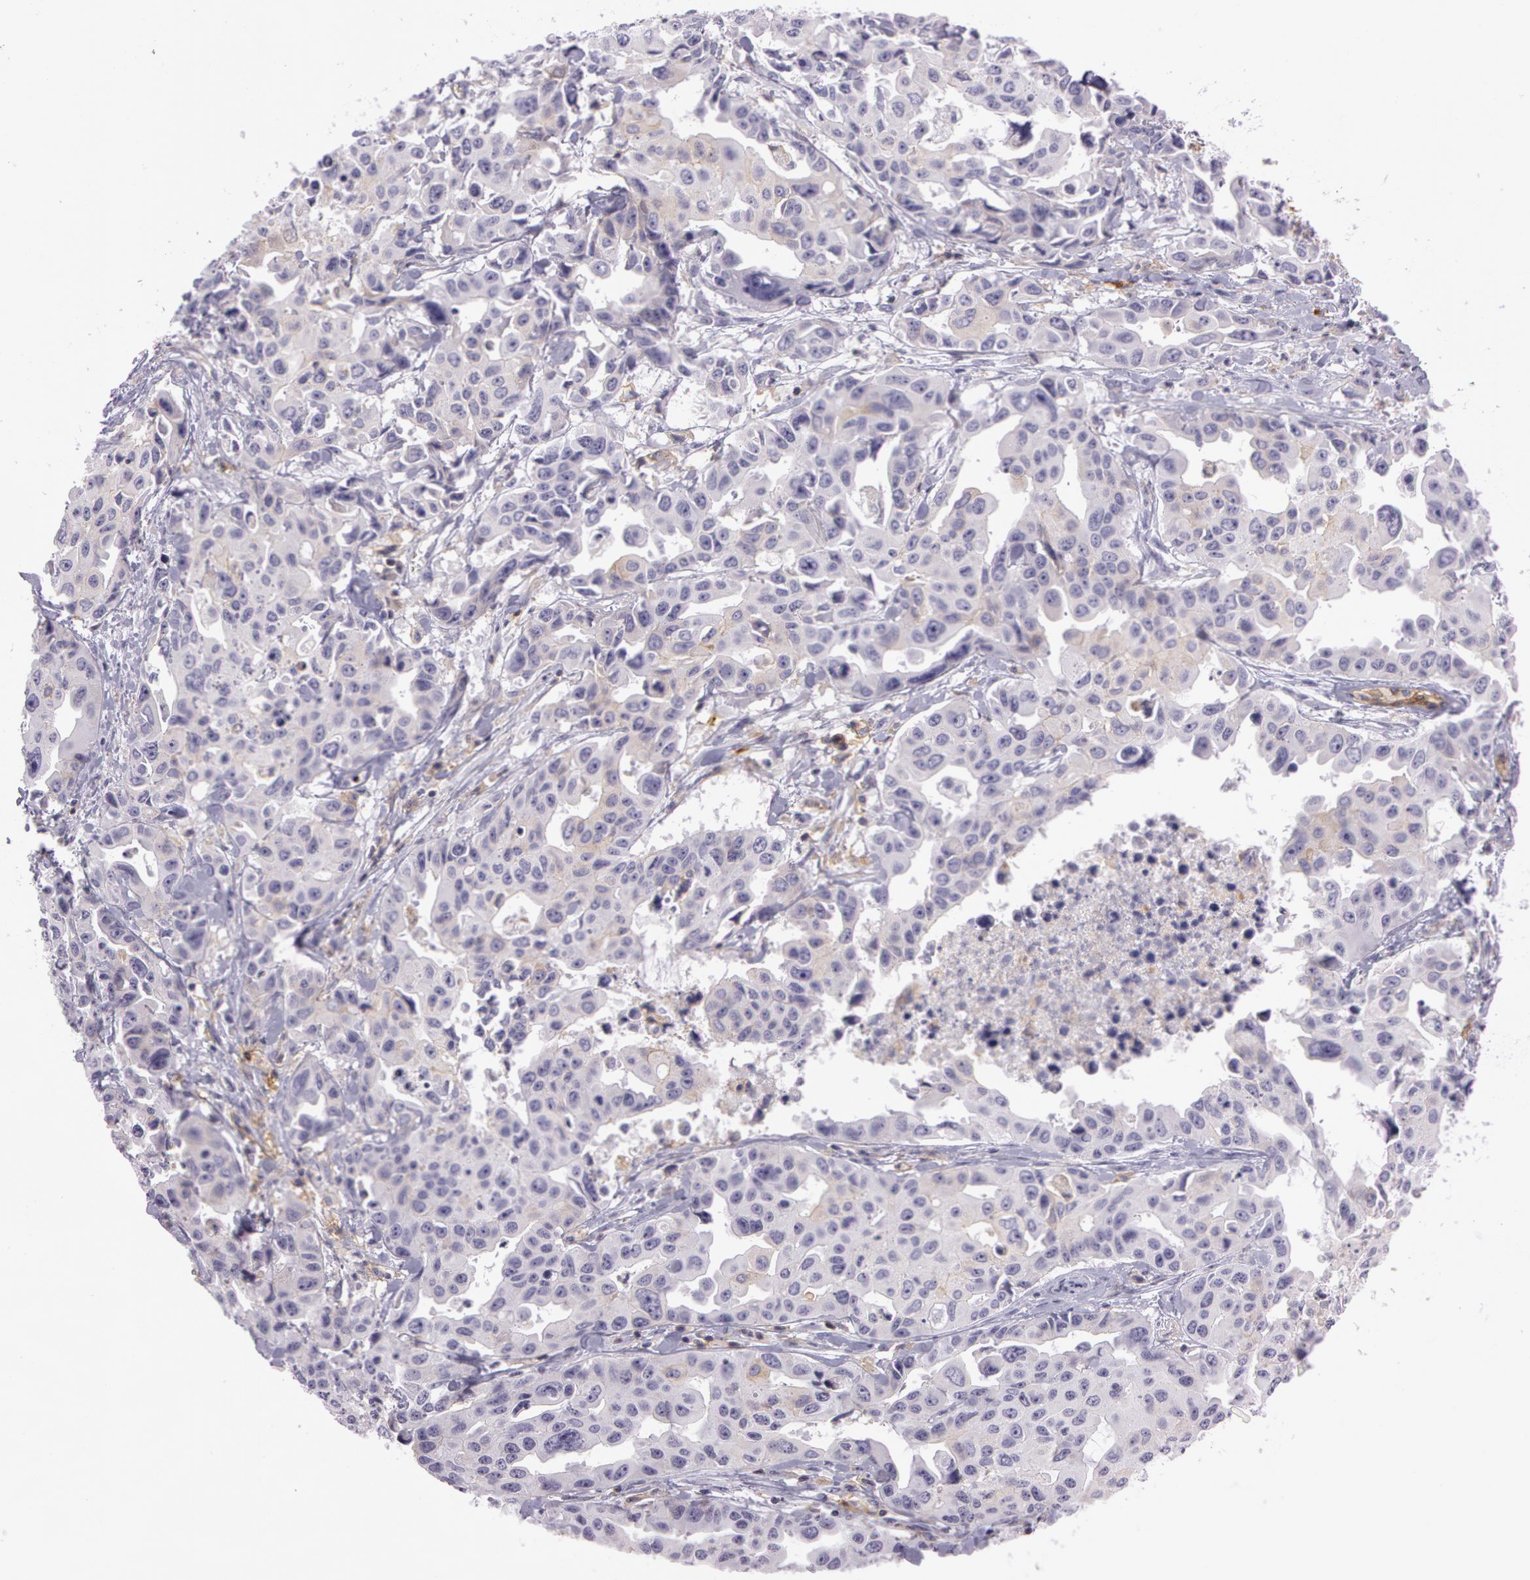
{"staining": {"intensity": "moderate", "quantity": "25%-75%", "location": "cytoplasmic/membranous"}, "tissue": "lung cancer", "cell_type": "Tumor cells", "image_type": "cancer", "snomed": [{"axis": "morphology", "description": "Adenocarcinoma, NOS"}, {"axis": "topography", "description": "Lung"}], "caption": "A micrograph of lung cancer (adenocarcinoma) stained for a protein displays moderate cytoplasmic/membranous brown staining in tumor cells. (Stains: DAB (3,3'-diaminobenzidine) in brown, nuclei in blue, Microscopy: brightfield microscopy at high magnification).", "gene": "LY75", "patient": {"sex": "male", "age": 64}}